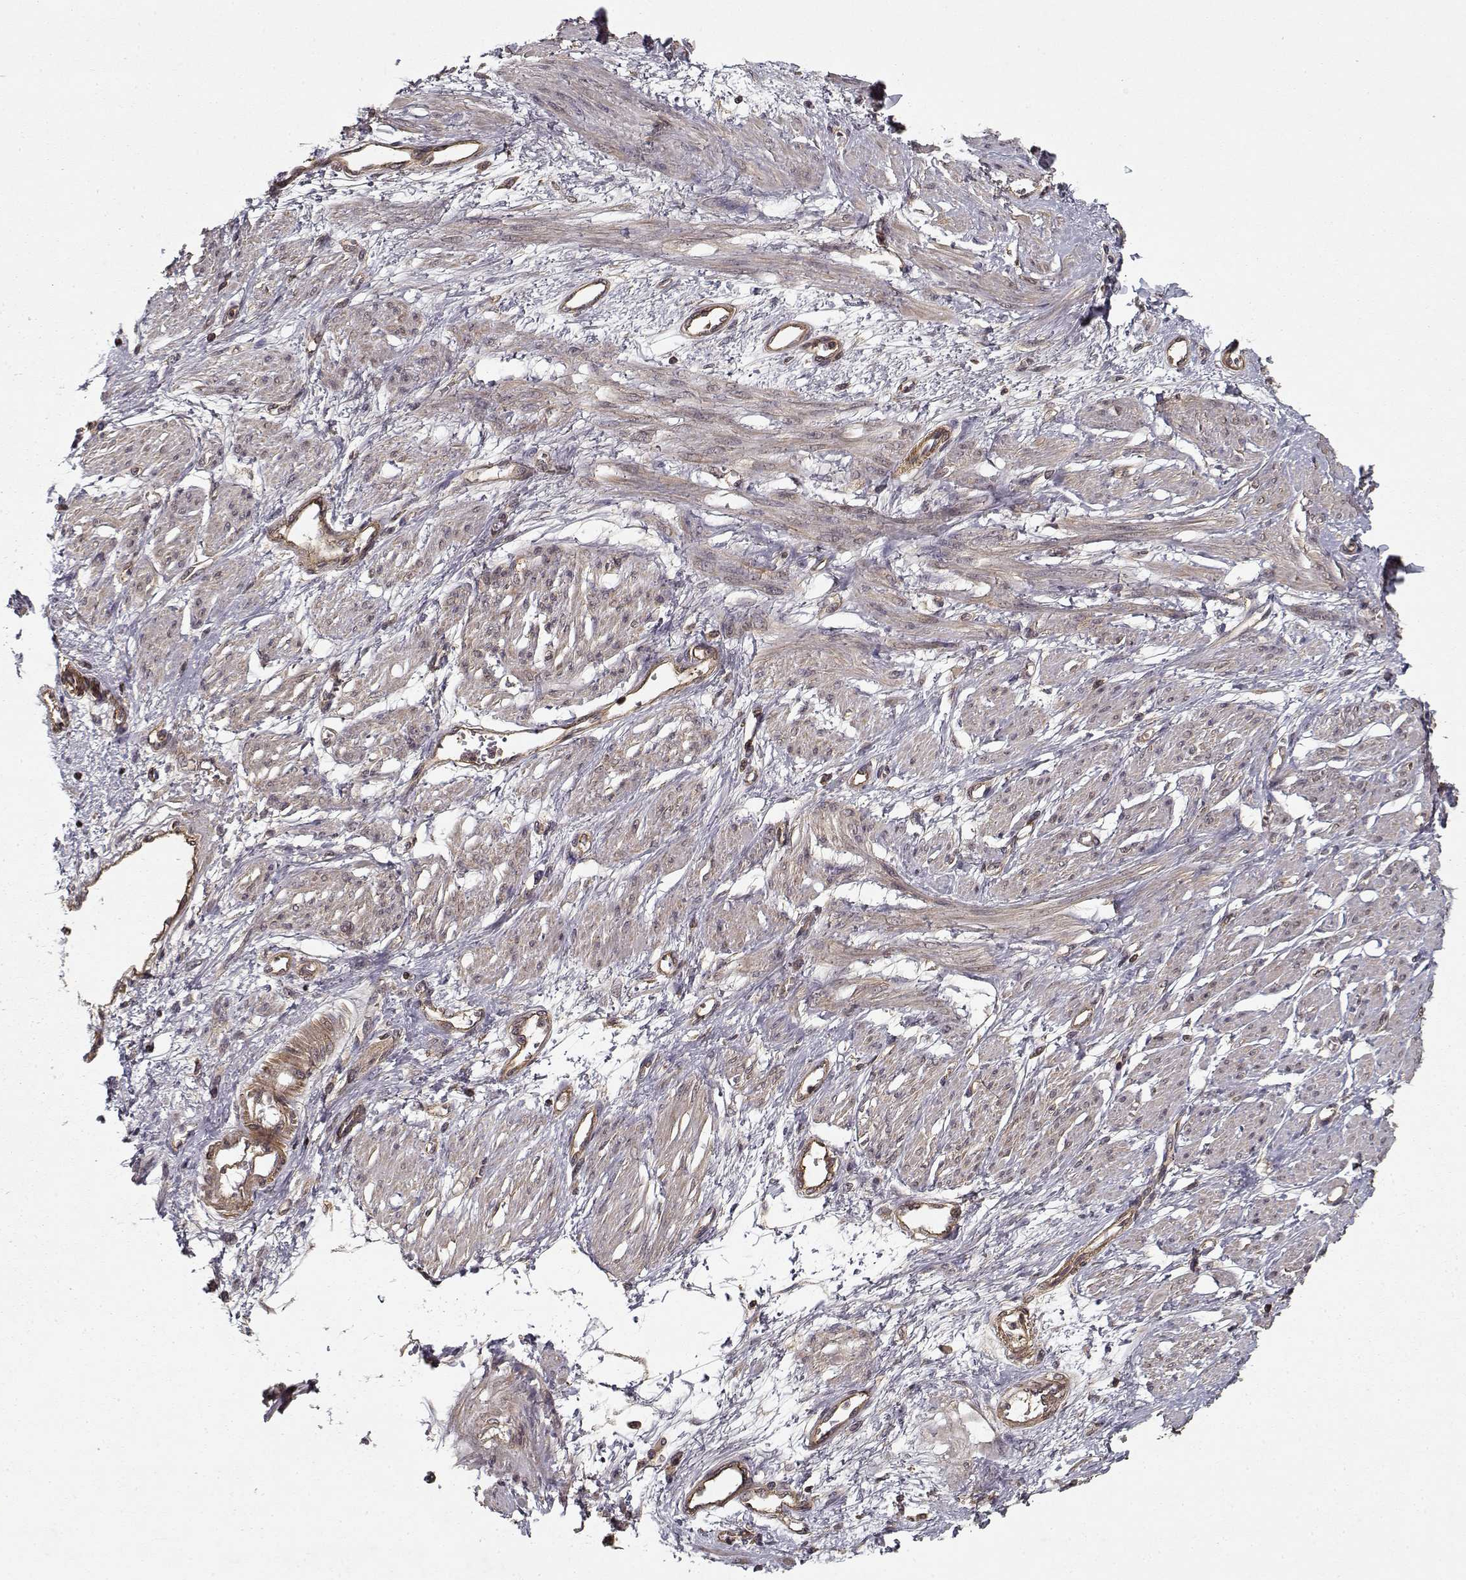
{"staining": {"intensity": "moderate", "quantity": "<25%", "location": "cytoplasmic/membranous"}, "tissue": "smooth muscle", "cell_type": "Smooth muscle cells", "image_type": "normal", "snomed": [{"axis": "morphology", "description": "Normal tissue, NOS"}, {"axis": "topography", "description": "Smooth muscle"}, {"axis": "topography", "description": "Uterus"}], "caption": "A brown stain labels moderate cytoplasmic/membranous staining of a protein in smooth muscle cells of unremarkable smooth muscle.", "gene": "PPP1R12A", "patient": {"sex": "female", "age": 39}}